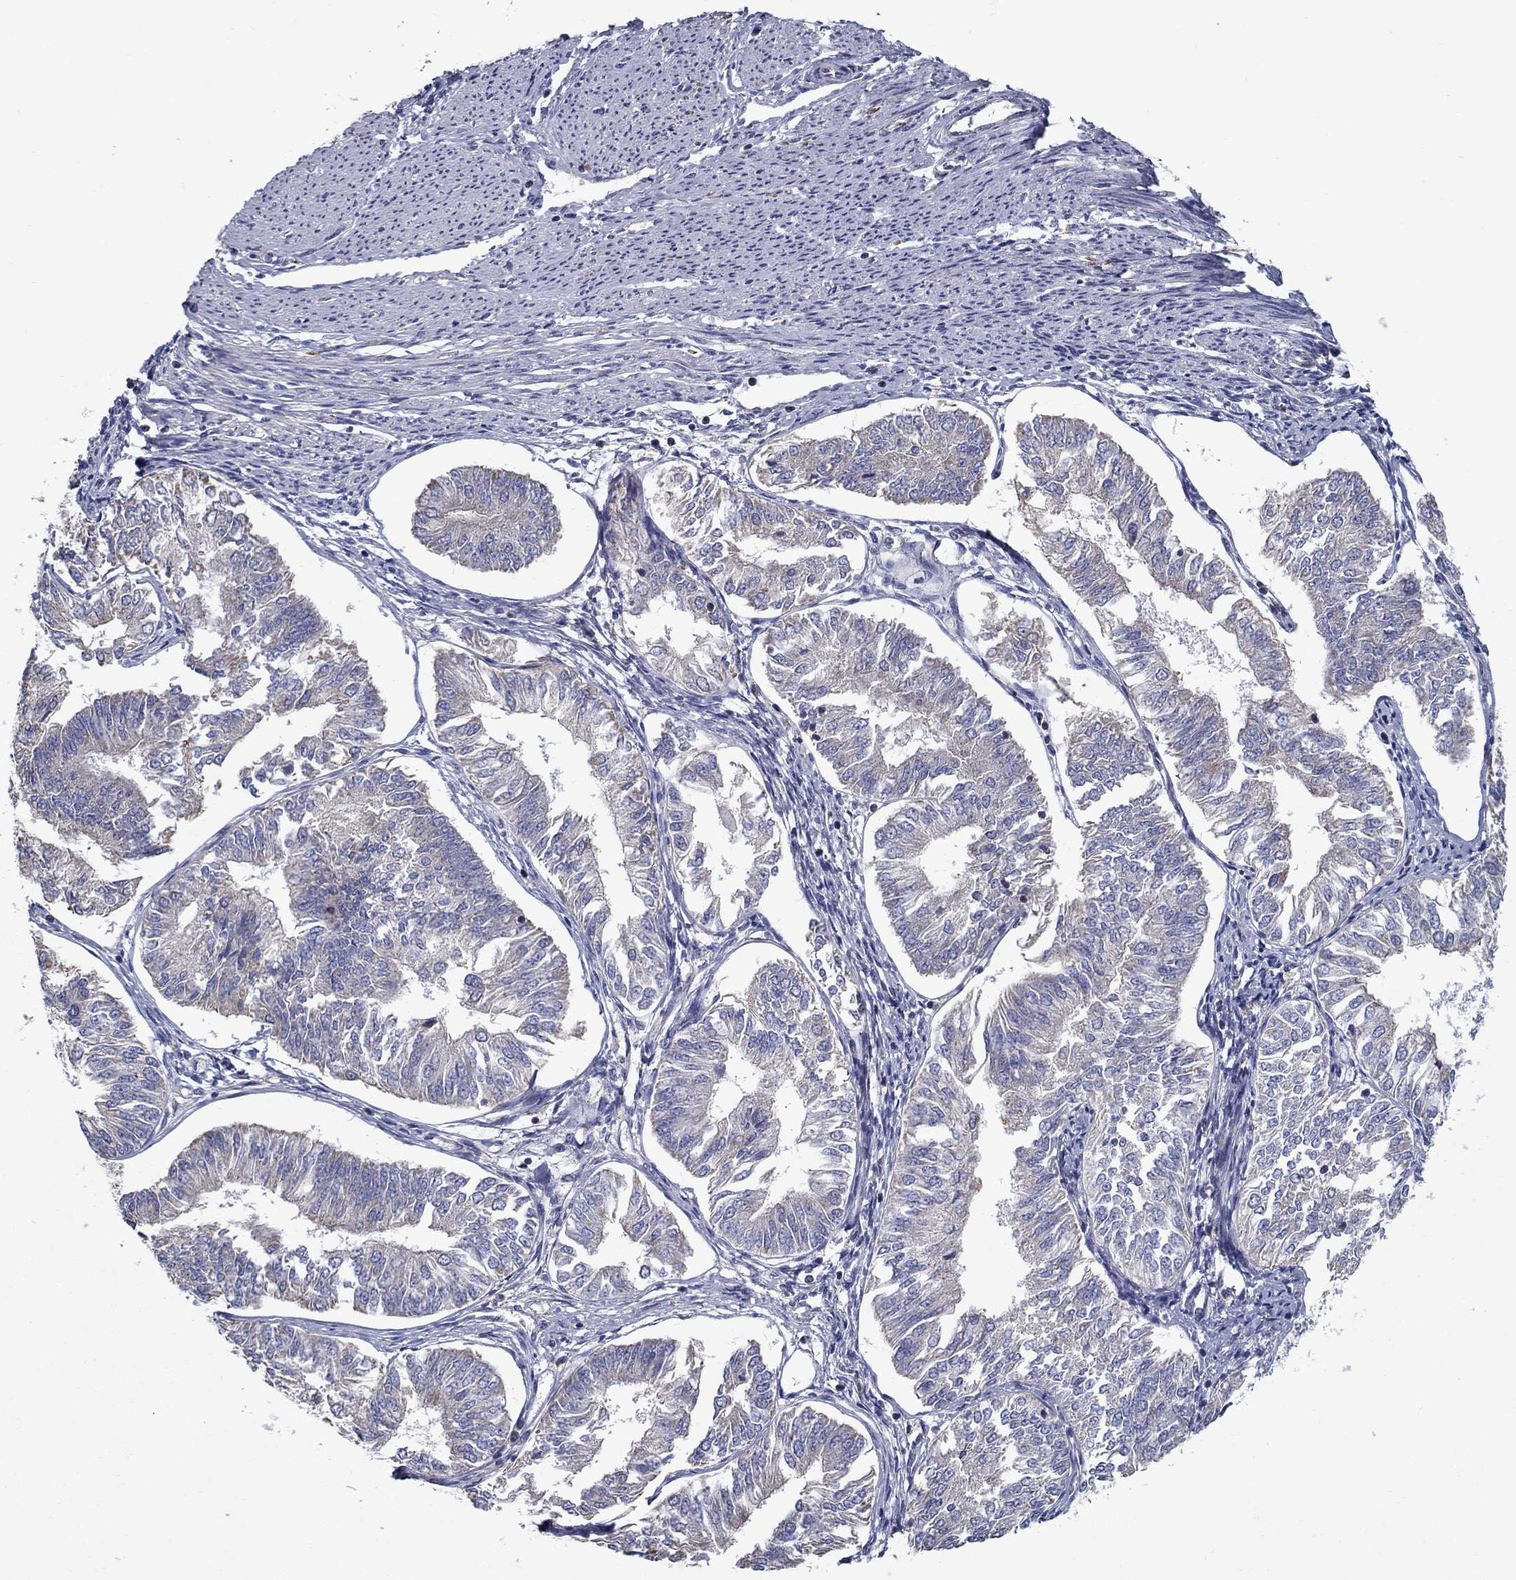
{"staining": {"intensity": "negative", "quantity": "none", "location": "none"}, "tissue": "endometrial cancer", "cell_type": "Tumor cells", "image_type": "cancer", "snomed": [{"axis": "morphology", "description": "Adenocarcinoma, NOS"}, {"axis": "topography", "description": "Endometrium"}], "caption": "A micrograph of endometrial cancer stained for a protein displays no brown staining in tumor cells.", "gene": "NME5", "patient": {"sex": "female", "age": 58}}